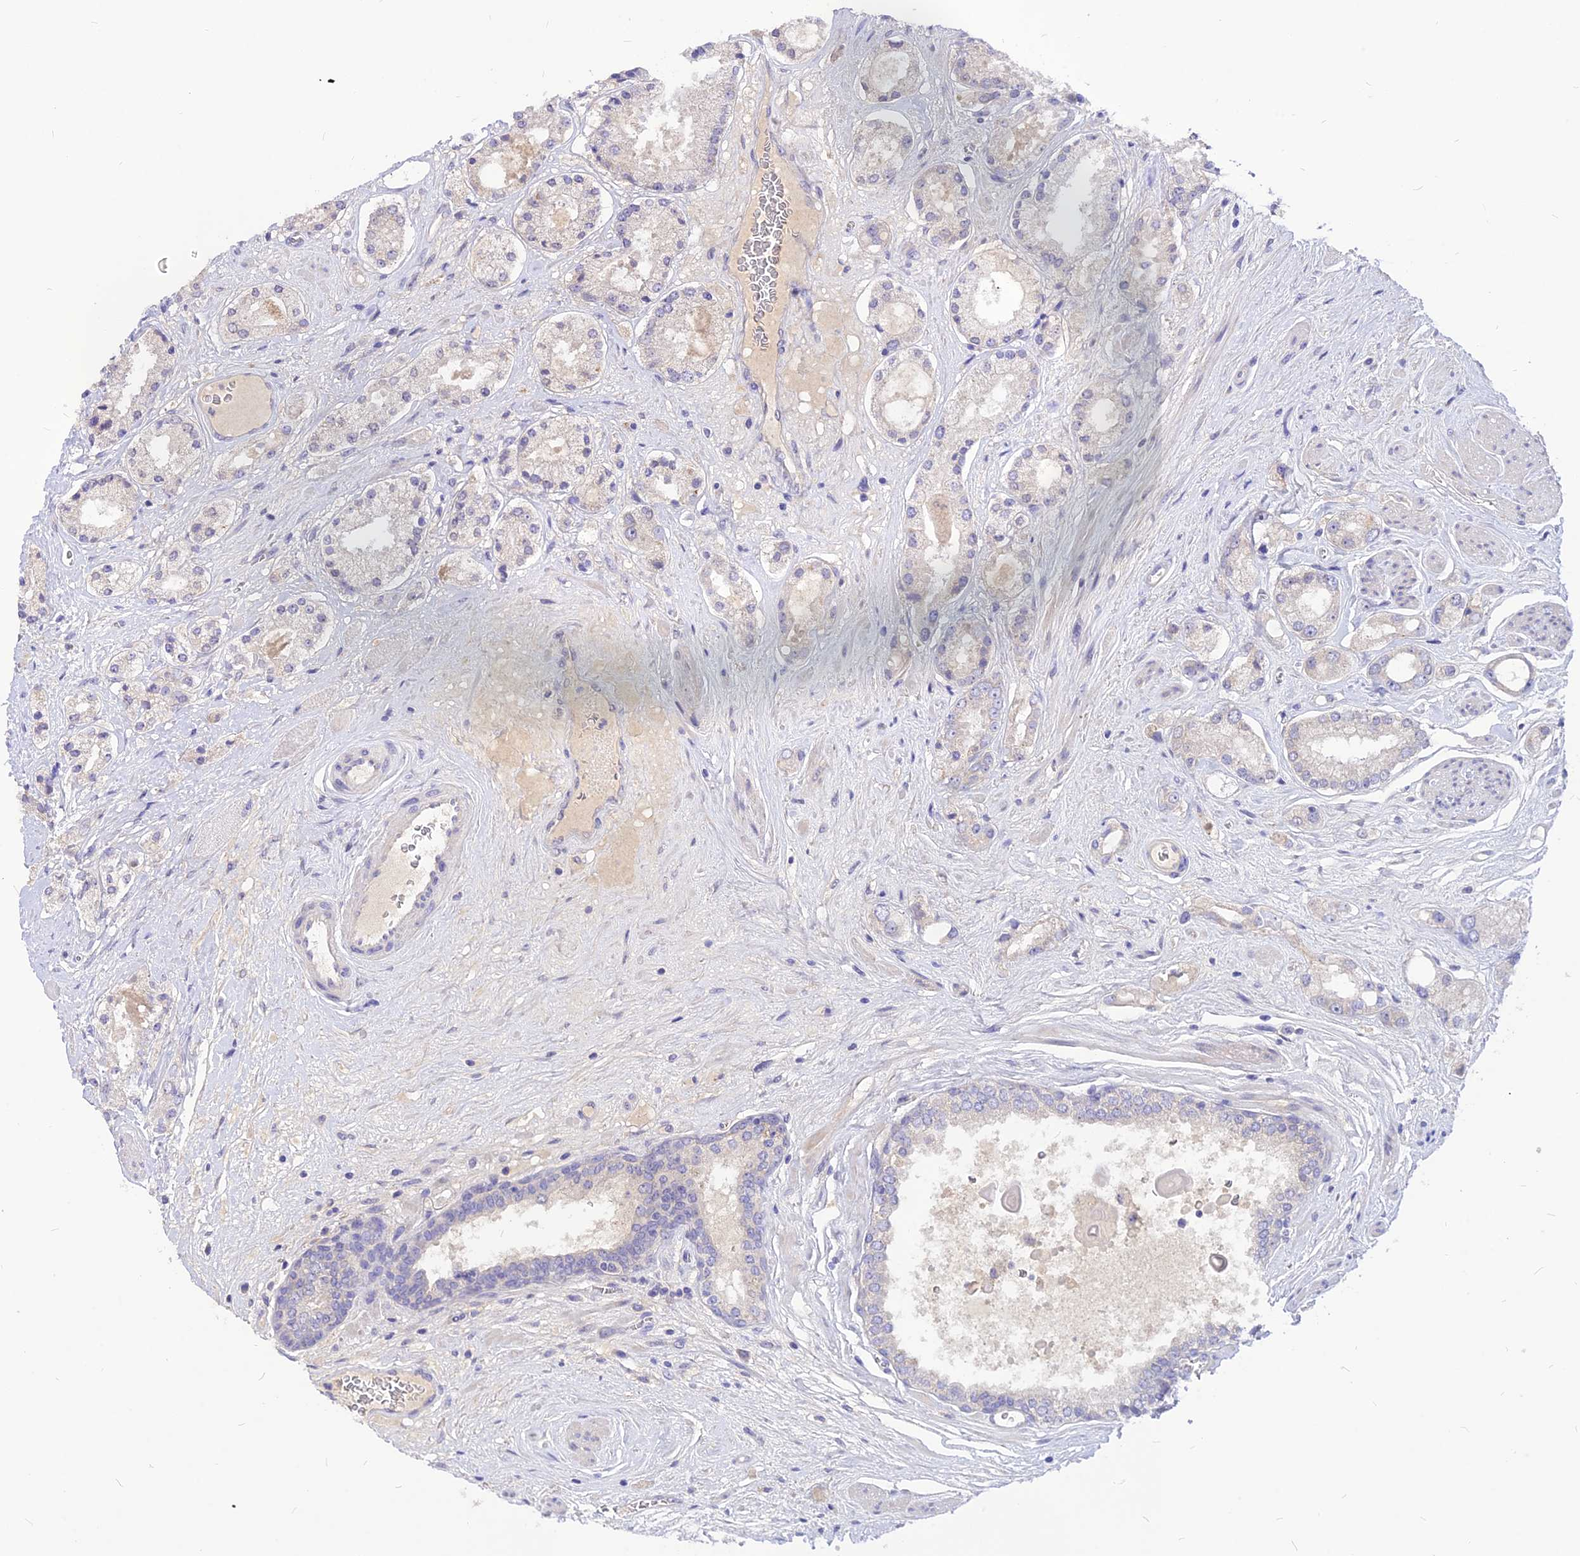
{"staining": {"intensity": "negative", "quantity": "none", "location": "none"}, "tissue": "prostate cancer", "cell_type": "Tumor cells", "image_type": "cancer", "snomed": [{"axis": "morphology", "description": "Adenocarcinoma, High grade"}, {"axis": "topography", "description": "Prostate"}], "caption": "Tumor cells are negative for brown protein staining in adenocarcinoma (high-grade) (prostate). Brightfield microscopy of IHC stained with DAB (3,3'-diaminobenzidine) (brown) and hematoxylin (blue), captured at high magnification.", "gene": "CZIB", "patient": {"sex": "male", "age": 67}}